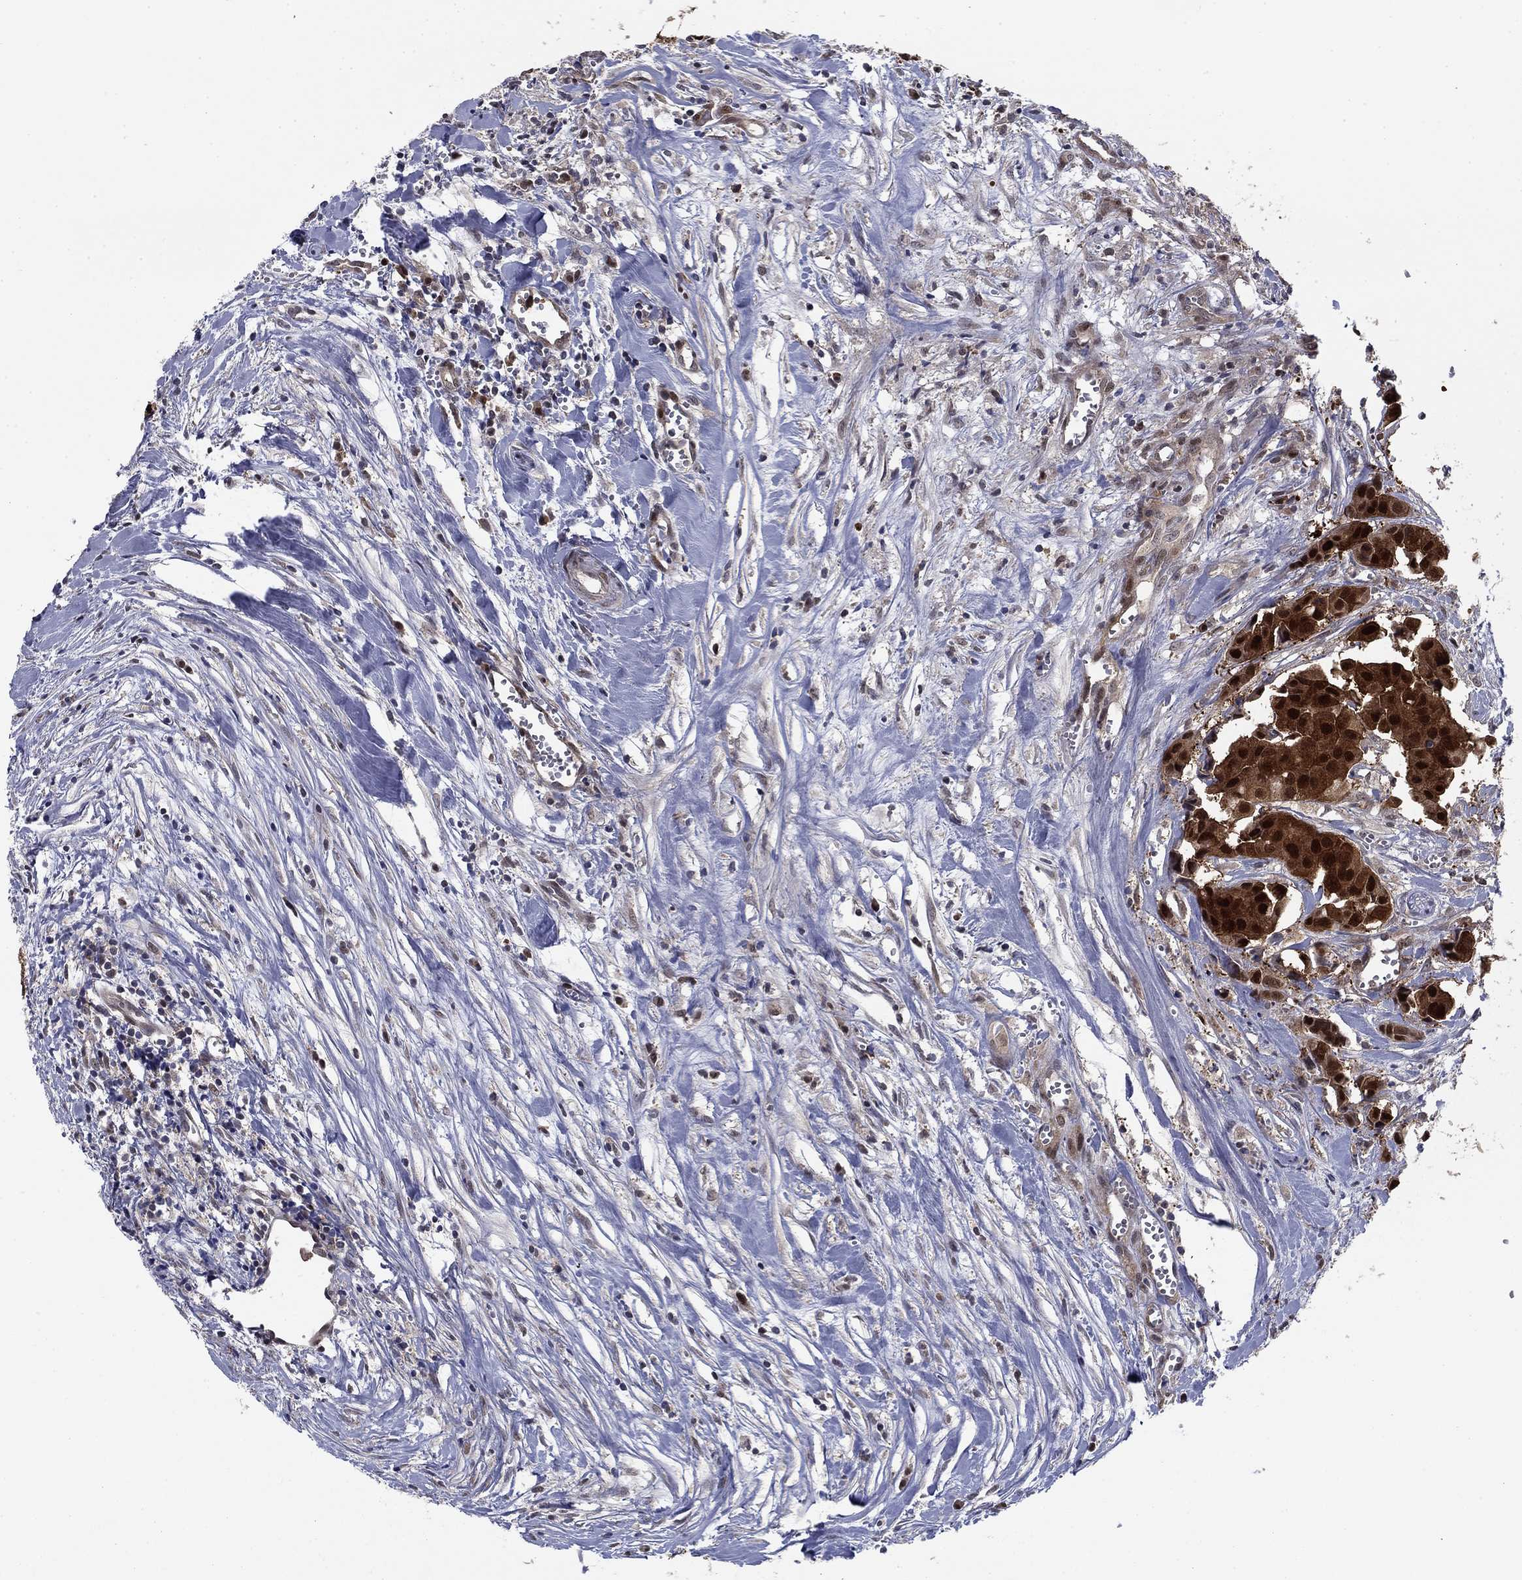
{"staining": {"intensity": "strong", "quantity": "25%-75%", "location": "cytoplasmic/membranous,nuclear"}, "tissue": "head and neck cancer", "cell_type": "Tumor cells", "image_type": "cancer", "snomed": [{"axis": "morphology", "description": "Adenocarcinoma, NOS"}, {"axis": "topography", "description": "Head-Neck"}], "caption": "Human head and neck adenocarcinoma stained for a protein (brown) shows strong cytoplasmic/membranous and nuclear positive positivity in approximately 25%-75% of tumor cells.", "gene": "FKBP4", "patient": {"sex": "male", "age": 76}}